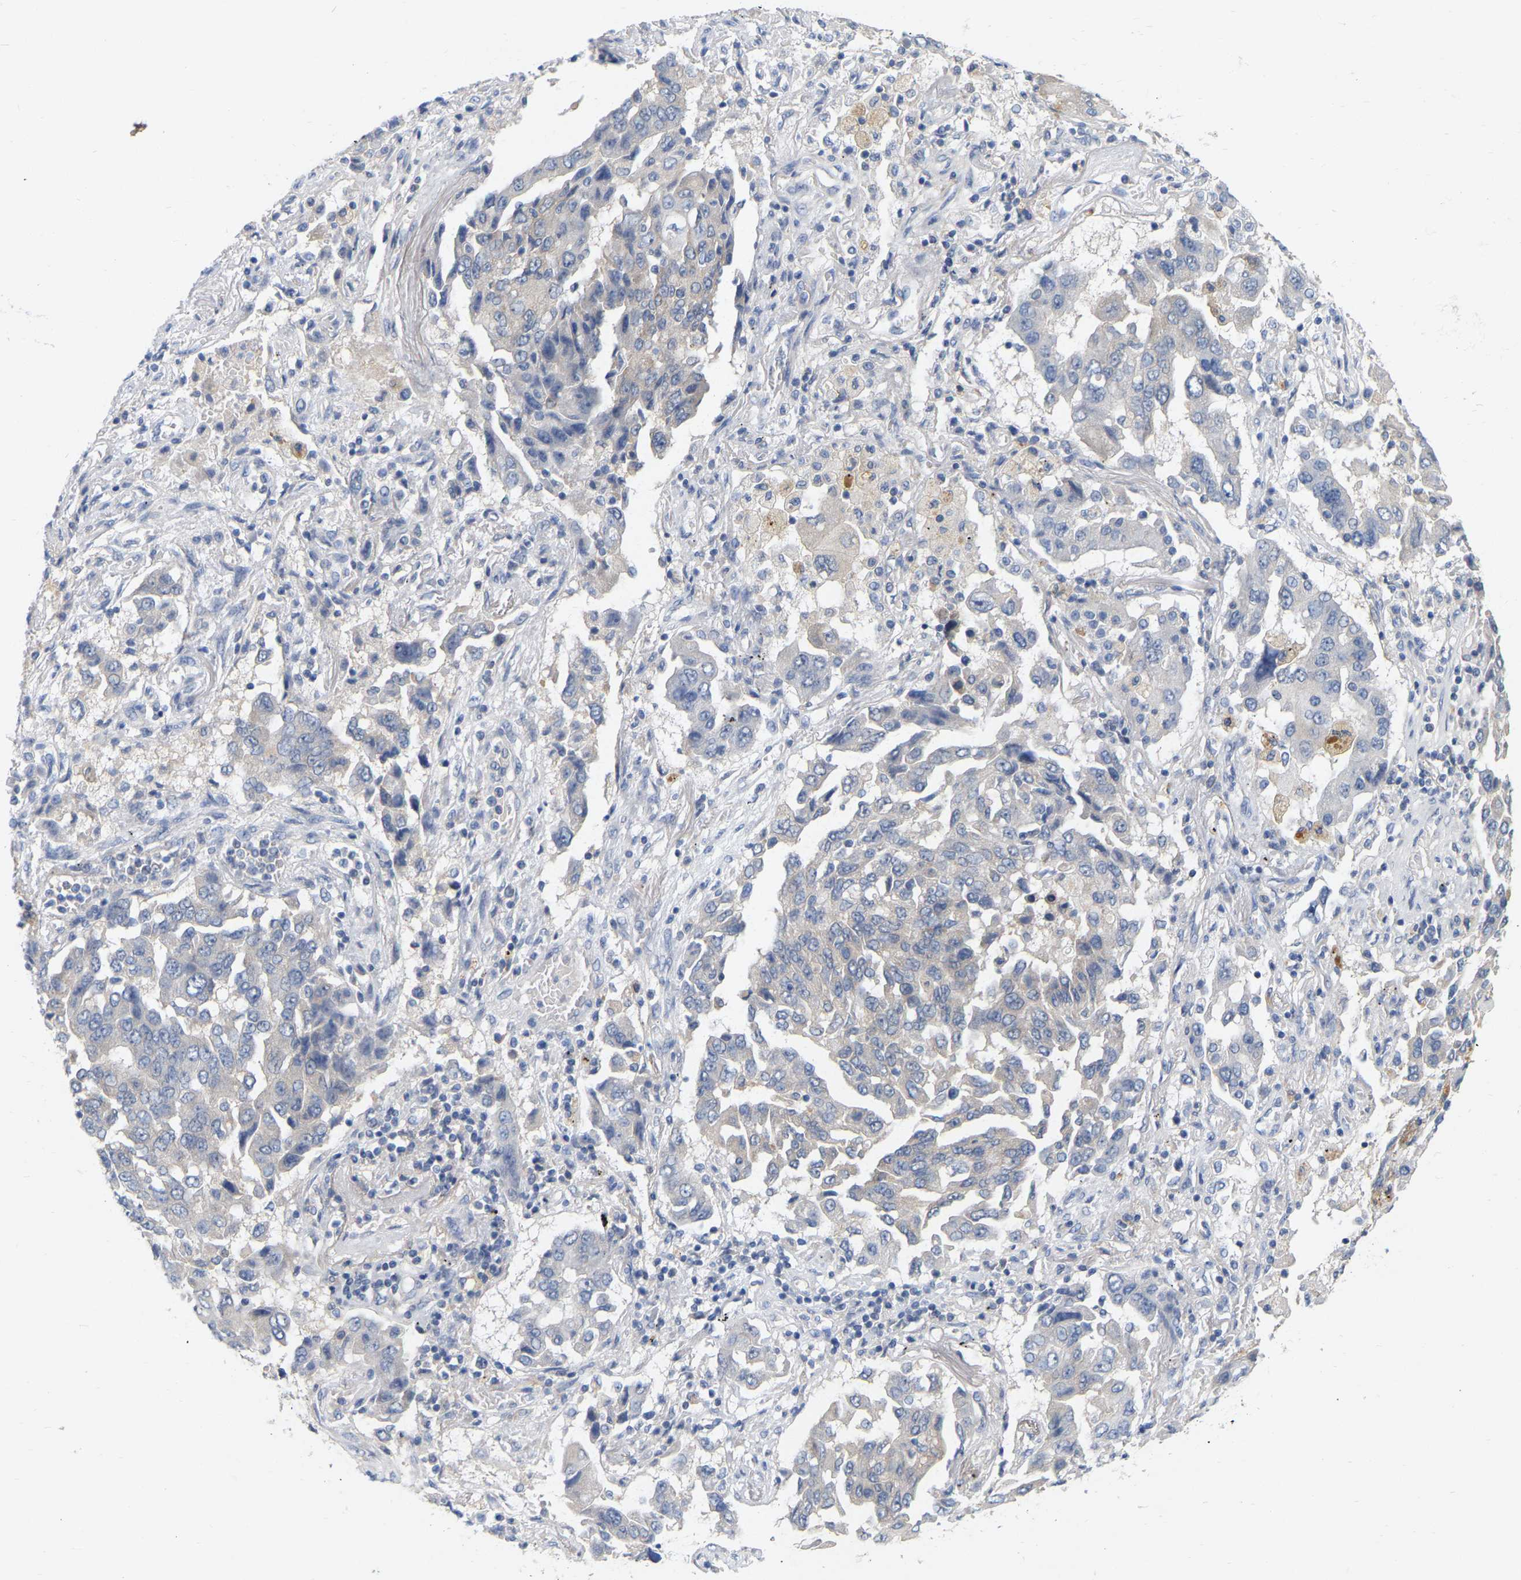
{"staining": {"intensity": "negative", "quantity": "none", "location": "none"}, "tissue": "lung cancer", "cell_type": "Tumor cells", "image_type": "cancer", "snomed": [{"axis": "morphology", "description": "Adenocarcinoma, NOS"}, {"axis": "topography", "description": "Lung"}], "caption": "Immunohistochemical staining of adenocarcinoma (lung) reveals no significant staining in tumor cells.", "gene": "WIPI2", "patient": {"sex": "female", "age": 65}}